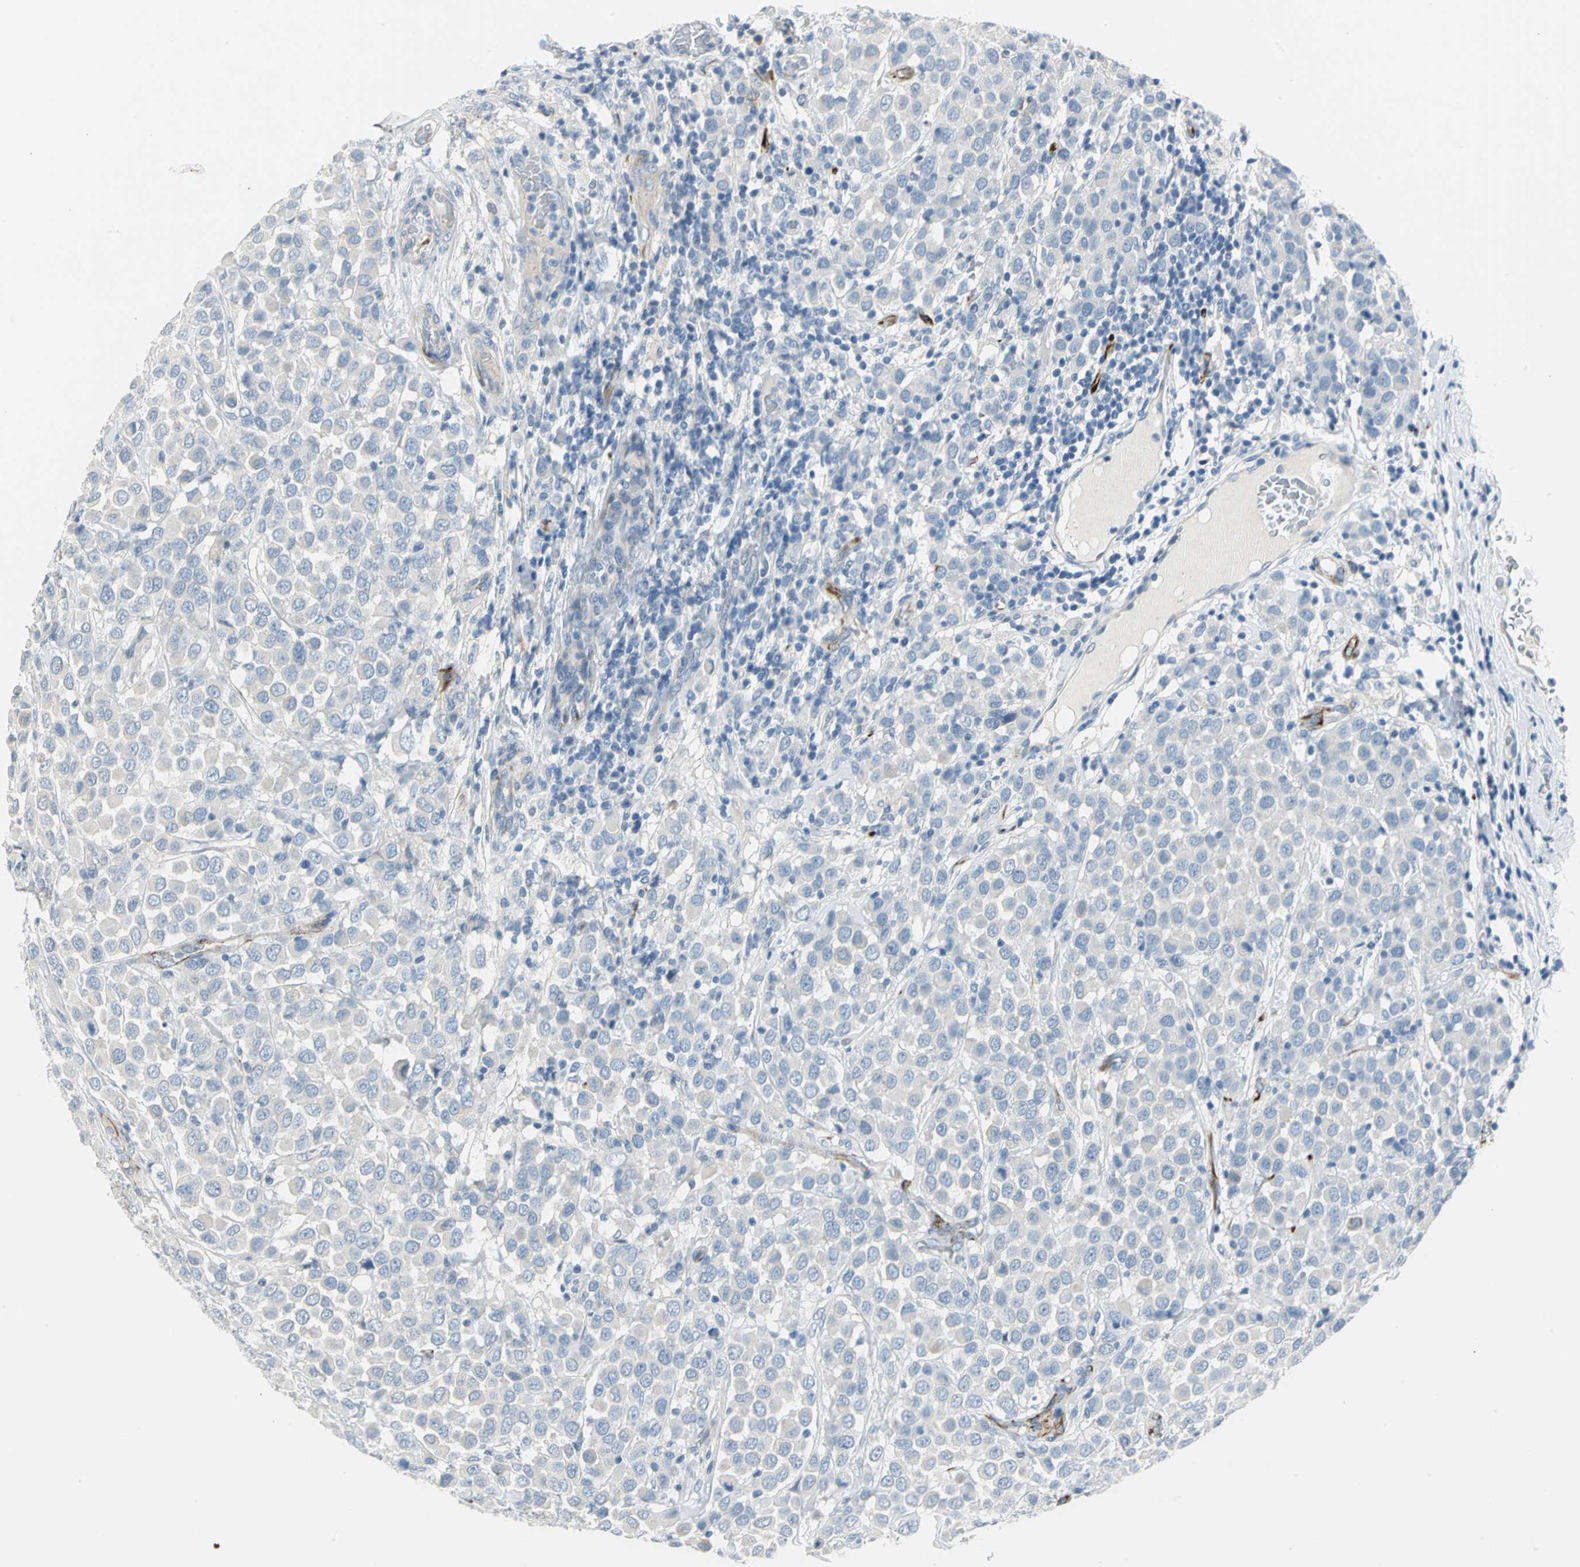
{"staining": {"intensity": "negative", "quantity": "none", "location": "none"}, "tissue": "breast cancer", "cell_type": "Tumor cells", "image_type": "cancer", "snomed": [{"axis": "morphology", "description": "Duct carcinoma"}, {"axis": "topography", "description": "Breast"}], "caption": "IHC of human breast infiltrating ductal carcinoma reveals no expression in tumor cells.", "gene": "ALOX15", "patient": {"sex": "female", "age": 61}}